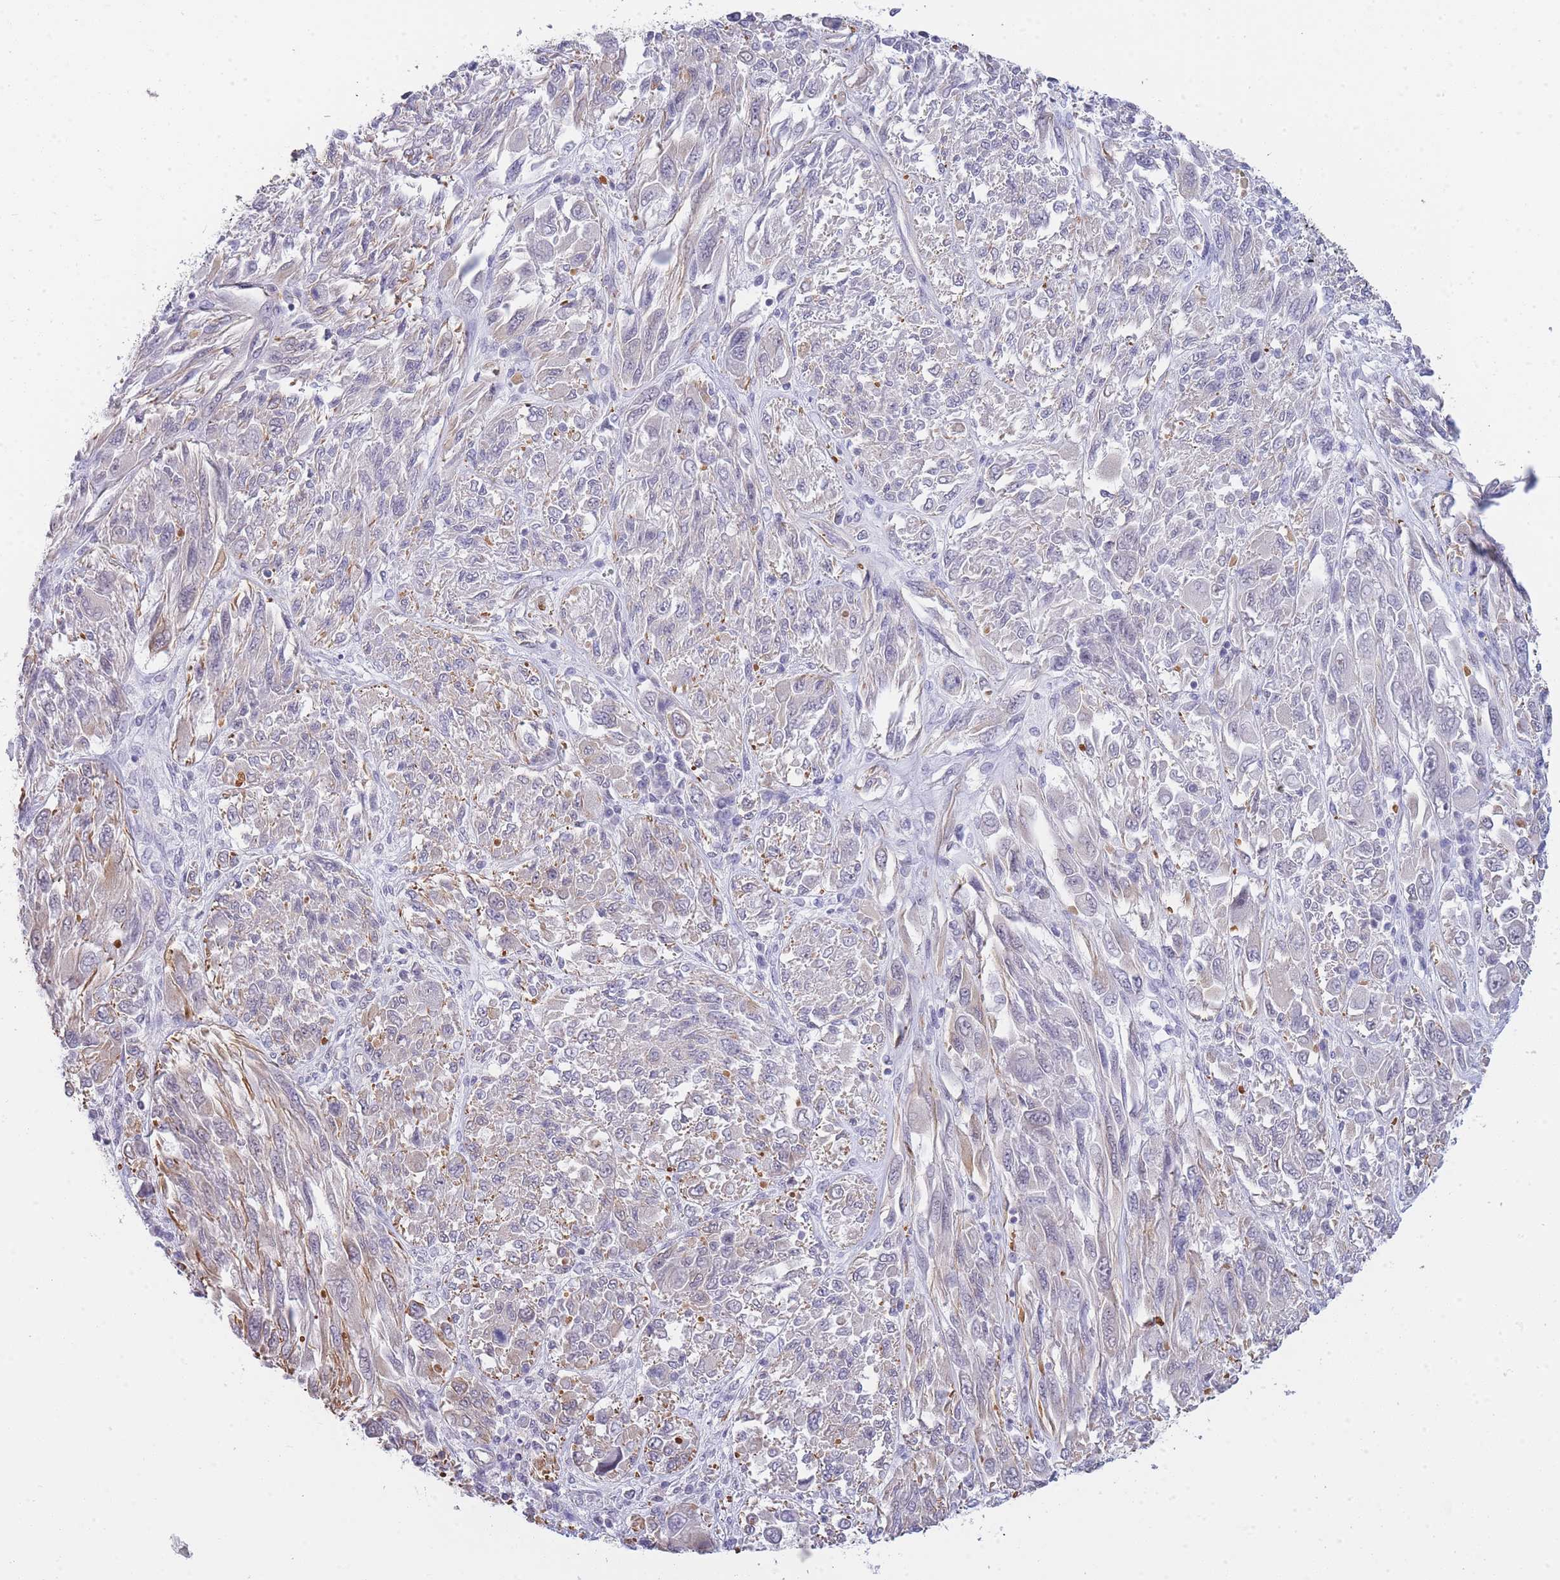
{"staining": {"intensity": "weak", "quantity": "<25%", "location": "cytoplasmic/membranous"}, "tissue": "melanoma", "cell_type": "Tumor cells", "image_type": "cancer", "snomed": [{"axis": "morphology", "description": "Malignant melanoma, NOS"}, {"axis": "topography", "description": "Skin"}], "caption": "An immunohistochemistry (IHC) histopathology image of melanoma is shown. There is no staining in tumor cells of melanoma.", "gene": "C19orf25", "patient": {"sex": "female", "age": 91}}